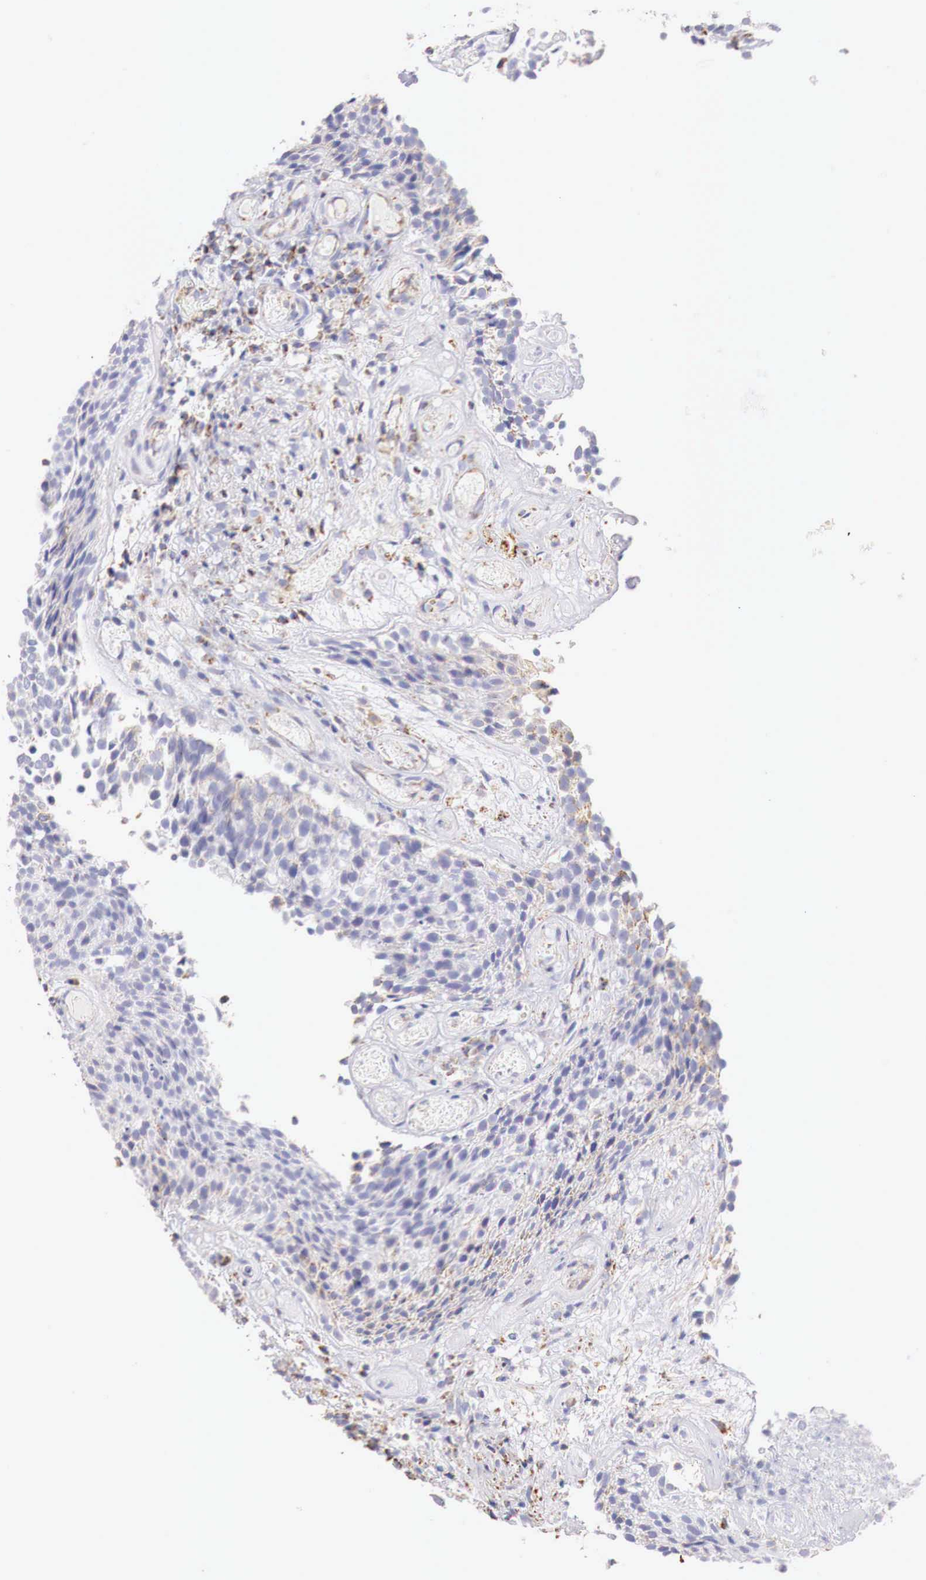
{"staining": {"intensity": "weak", "quantity": "<25%", "location": "cytoplasmic/membranous"}, "tissue": "urothelial cancer", "cell_type": "Tumor cells", "image_type": "cancer", "snomed": [{"axis": "morphology", "description": "Urothelial carcinoma, Low grade"}, {"axis": "topography", "description": "Urinary bladder"}], "caption": "Immunohistochemistry (IHC) of low-grade urothelial carcinoma exhibits no expression in tumor cells.", "gene": "IDH3G", "patient": {"sex": "male", "age": 85}}